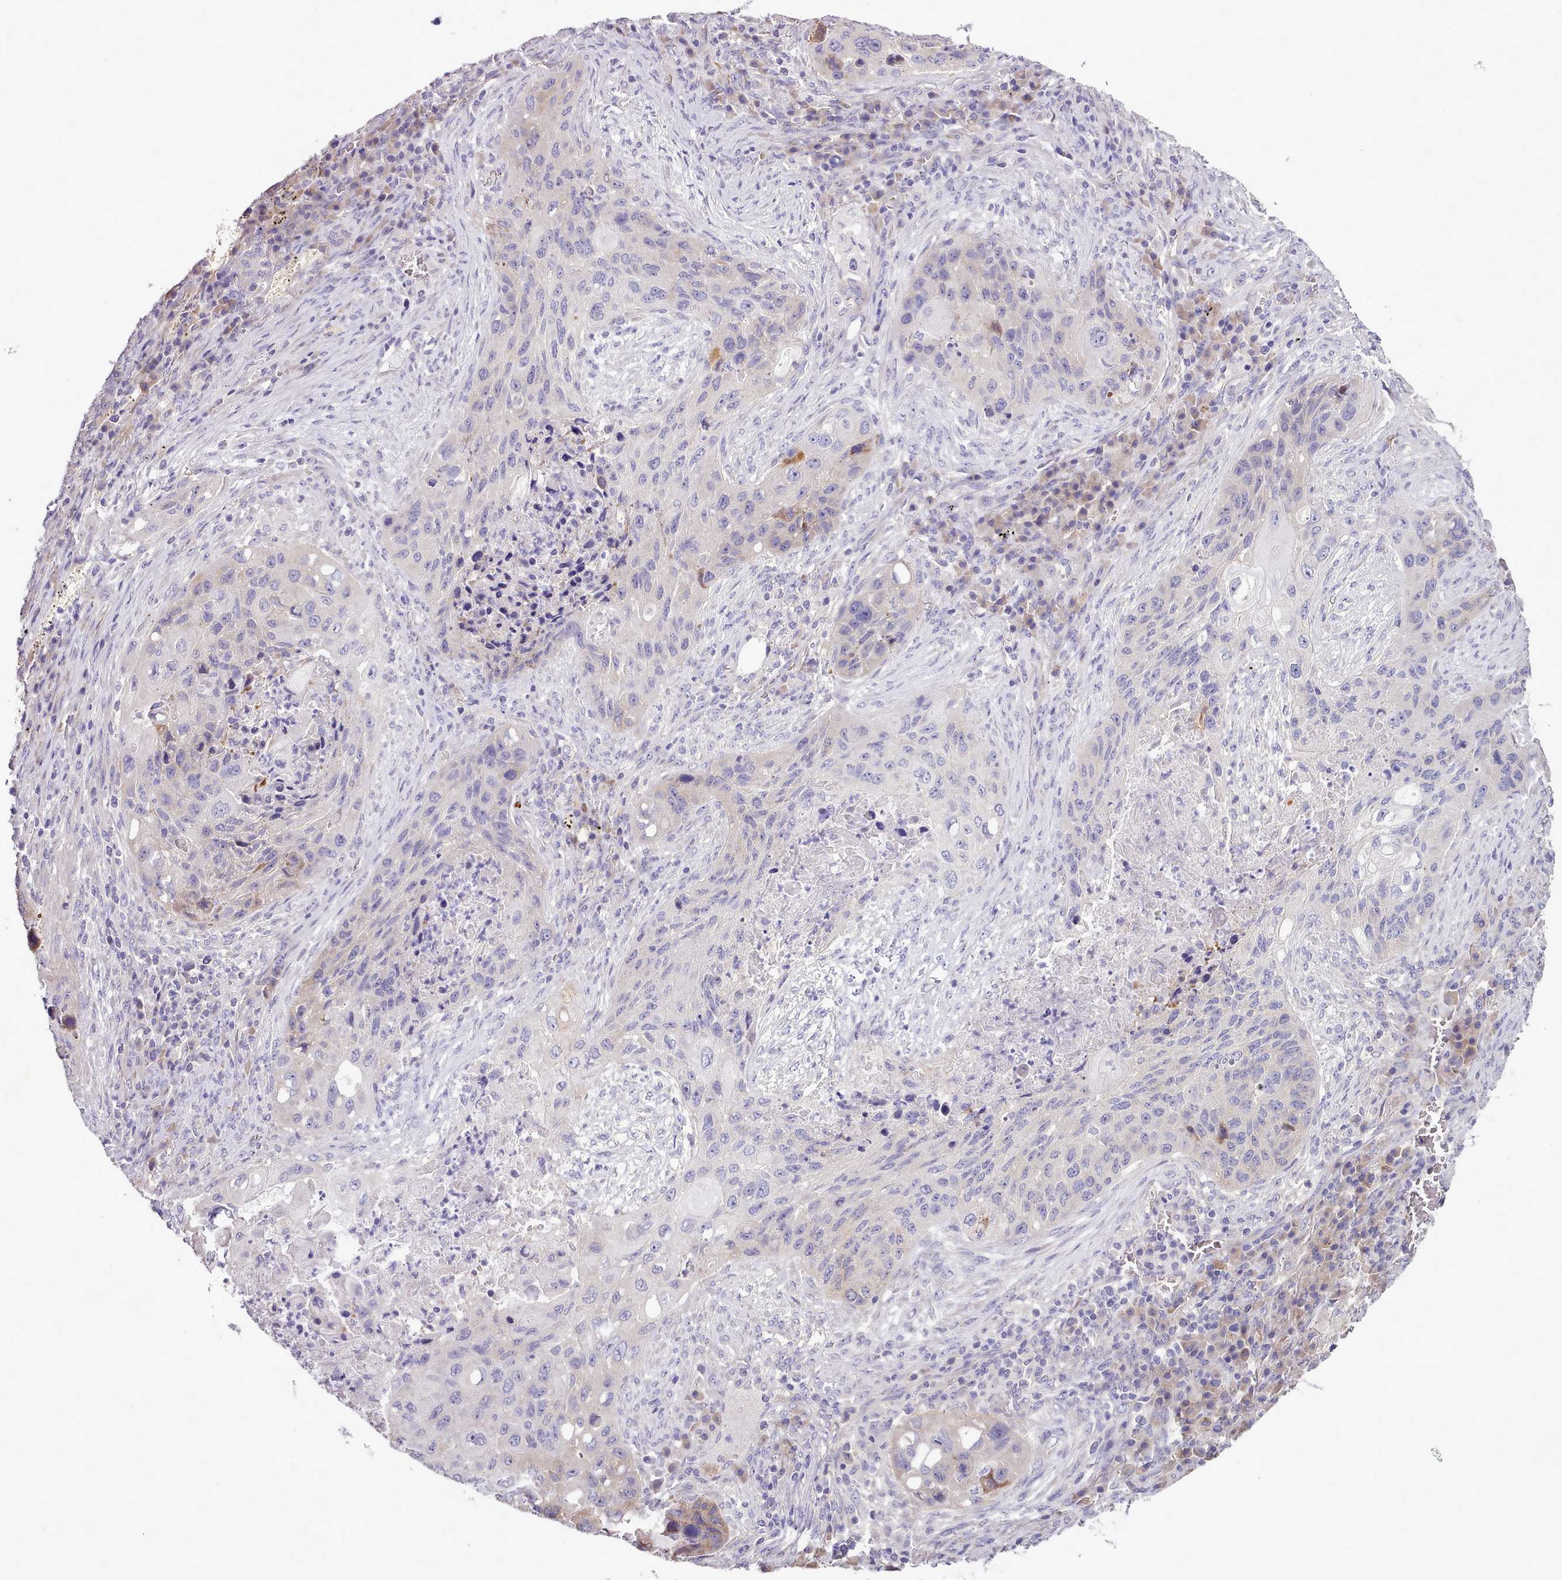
{"staining": {"intensity": "negative", "quantity": "none", "location": "none"}, "tissue": "lung cancer", "cell_type": "Tumor cells", "image_type": "cancer", "snomed": [{"axis": "morphology", "description": "Squamous cell carcinoma, NOS"}, {"axis": "topography", "description": "Lung"}], "caption": "The immunohistochemistry image has no significant expression in tumor cells of lung cancer (squamous cell carcinoma) tissue.", "gene": "SETX", "patient": {"sex": "female", "age": 63}}